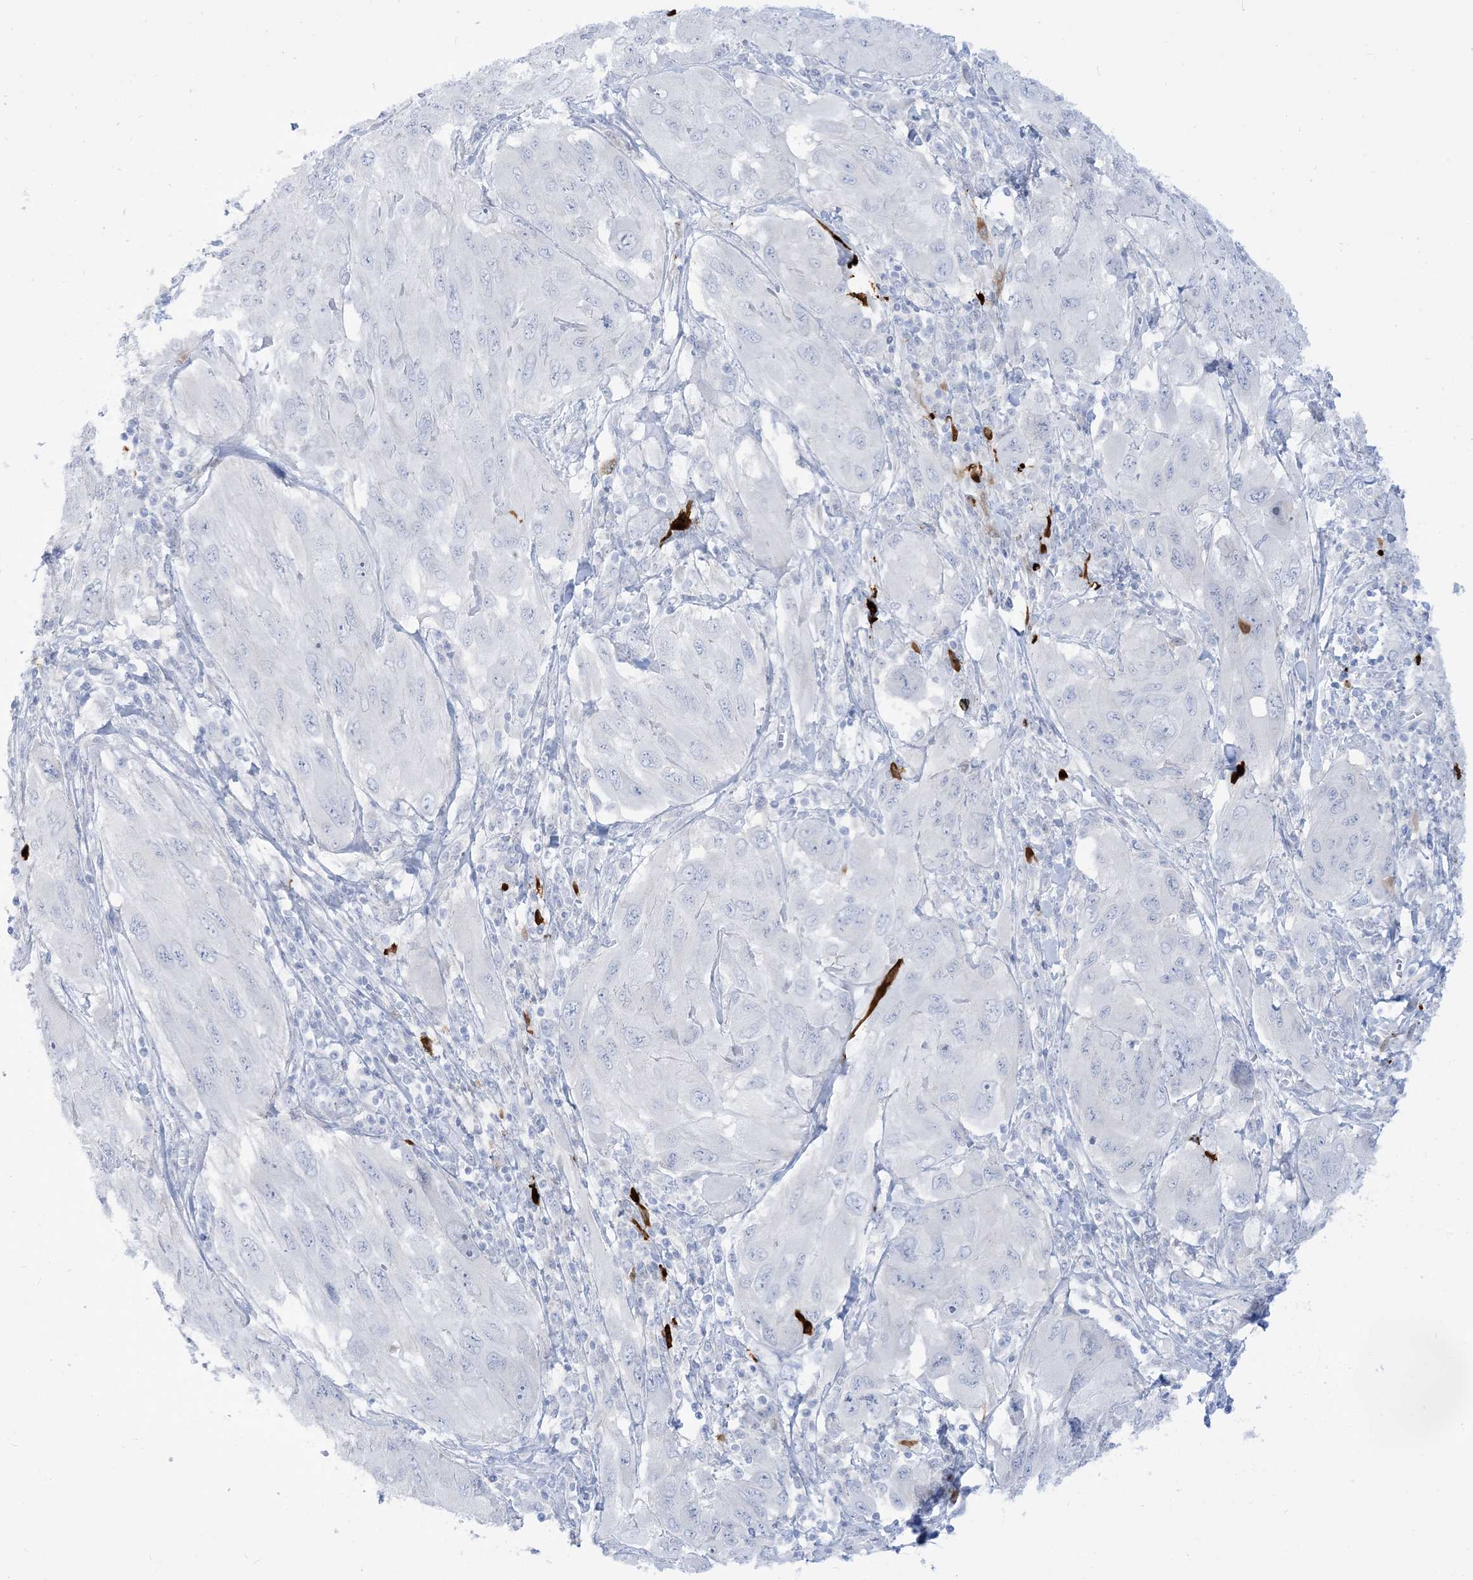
{"staining": {"intensity": "negative", "quantity": "none", "location": "none"}, "tissue": "melanoma", "cell_type": "Tumor cells", "image_type": "cancer", "snomed": [{"axis": "morphology", "description": "Malignant melanoma, NOS"}, {"axis": "topography", "description": "Skin"}], "caption": "Immunohistochemistry of malignant melanoma reveals no staining in tumor cells. Brightfield microscopy of immunohistochemistry (IHC) stained with DAB (brown) and hematoxylin (blue), captured at high magnification.", "gene": "MARS2", "patient": {"sex": "female", "age": 91}}